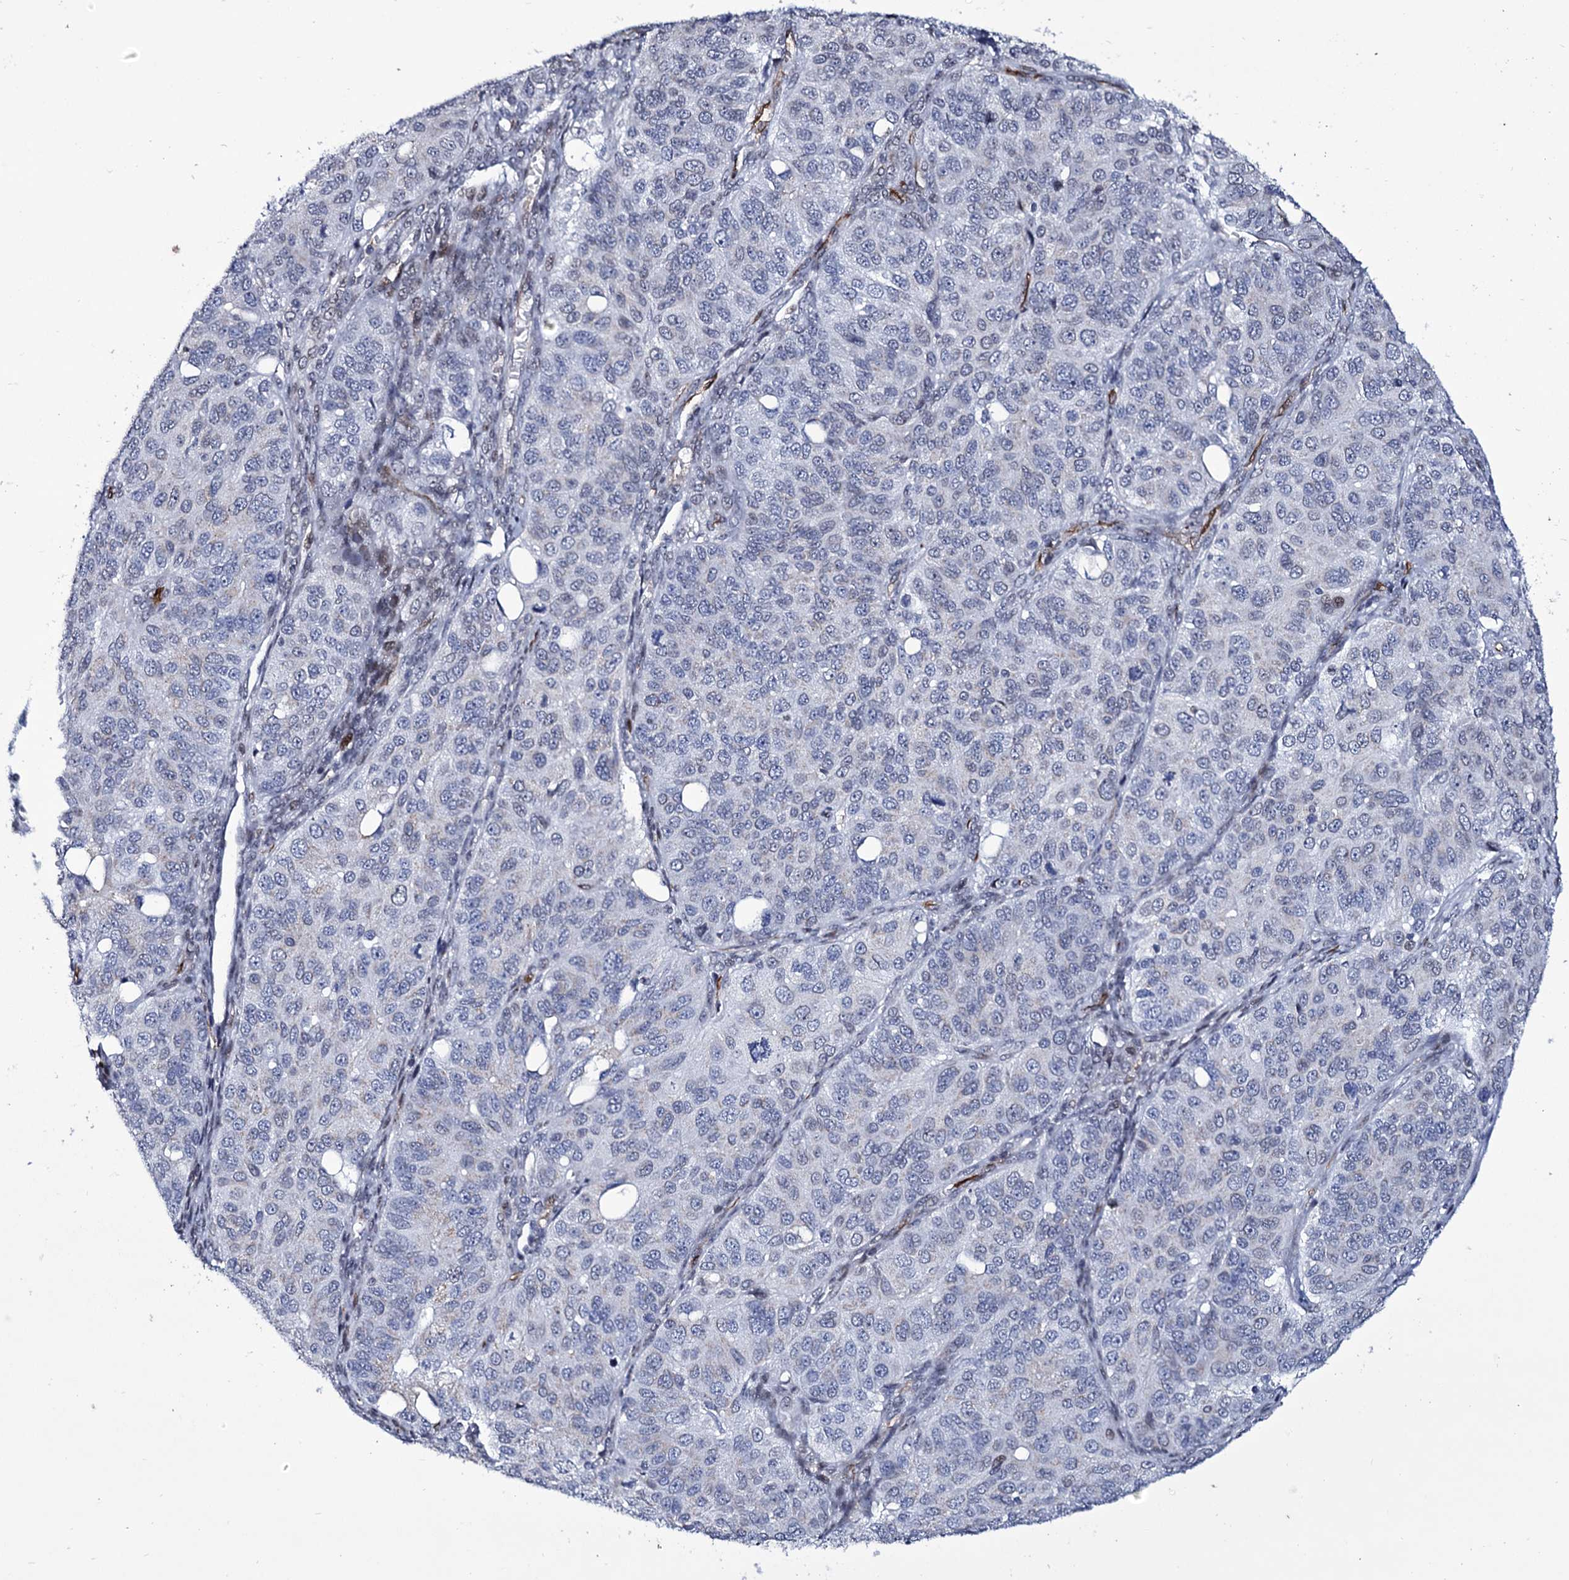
{"staining": {"intensity": "negative", "quantity": "none", "location": "none"}, "tissue": "ovarian cancer", "cell_type": "Tumor cells", "image_type": "cancer", "snomed": [{"axis": "morphology", "description": "Carcinoma, endometroid"}, {"axis": "topography", "description": "Ovary"}], "caption": "Immunohistochemistry (IHC) of human ovarian cancer exhibits no expression in tumor cells.", "gene": "ZC3H12C", "patient": {"sex": "female", "age": 51}}